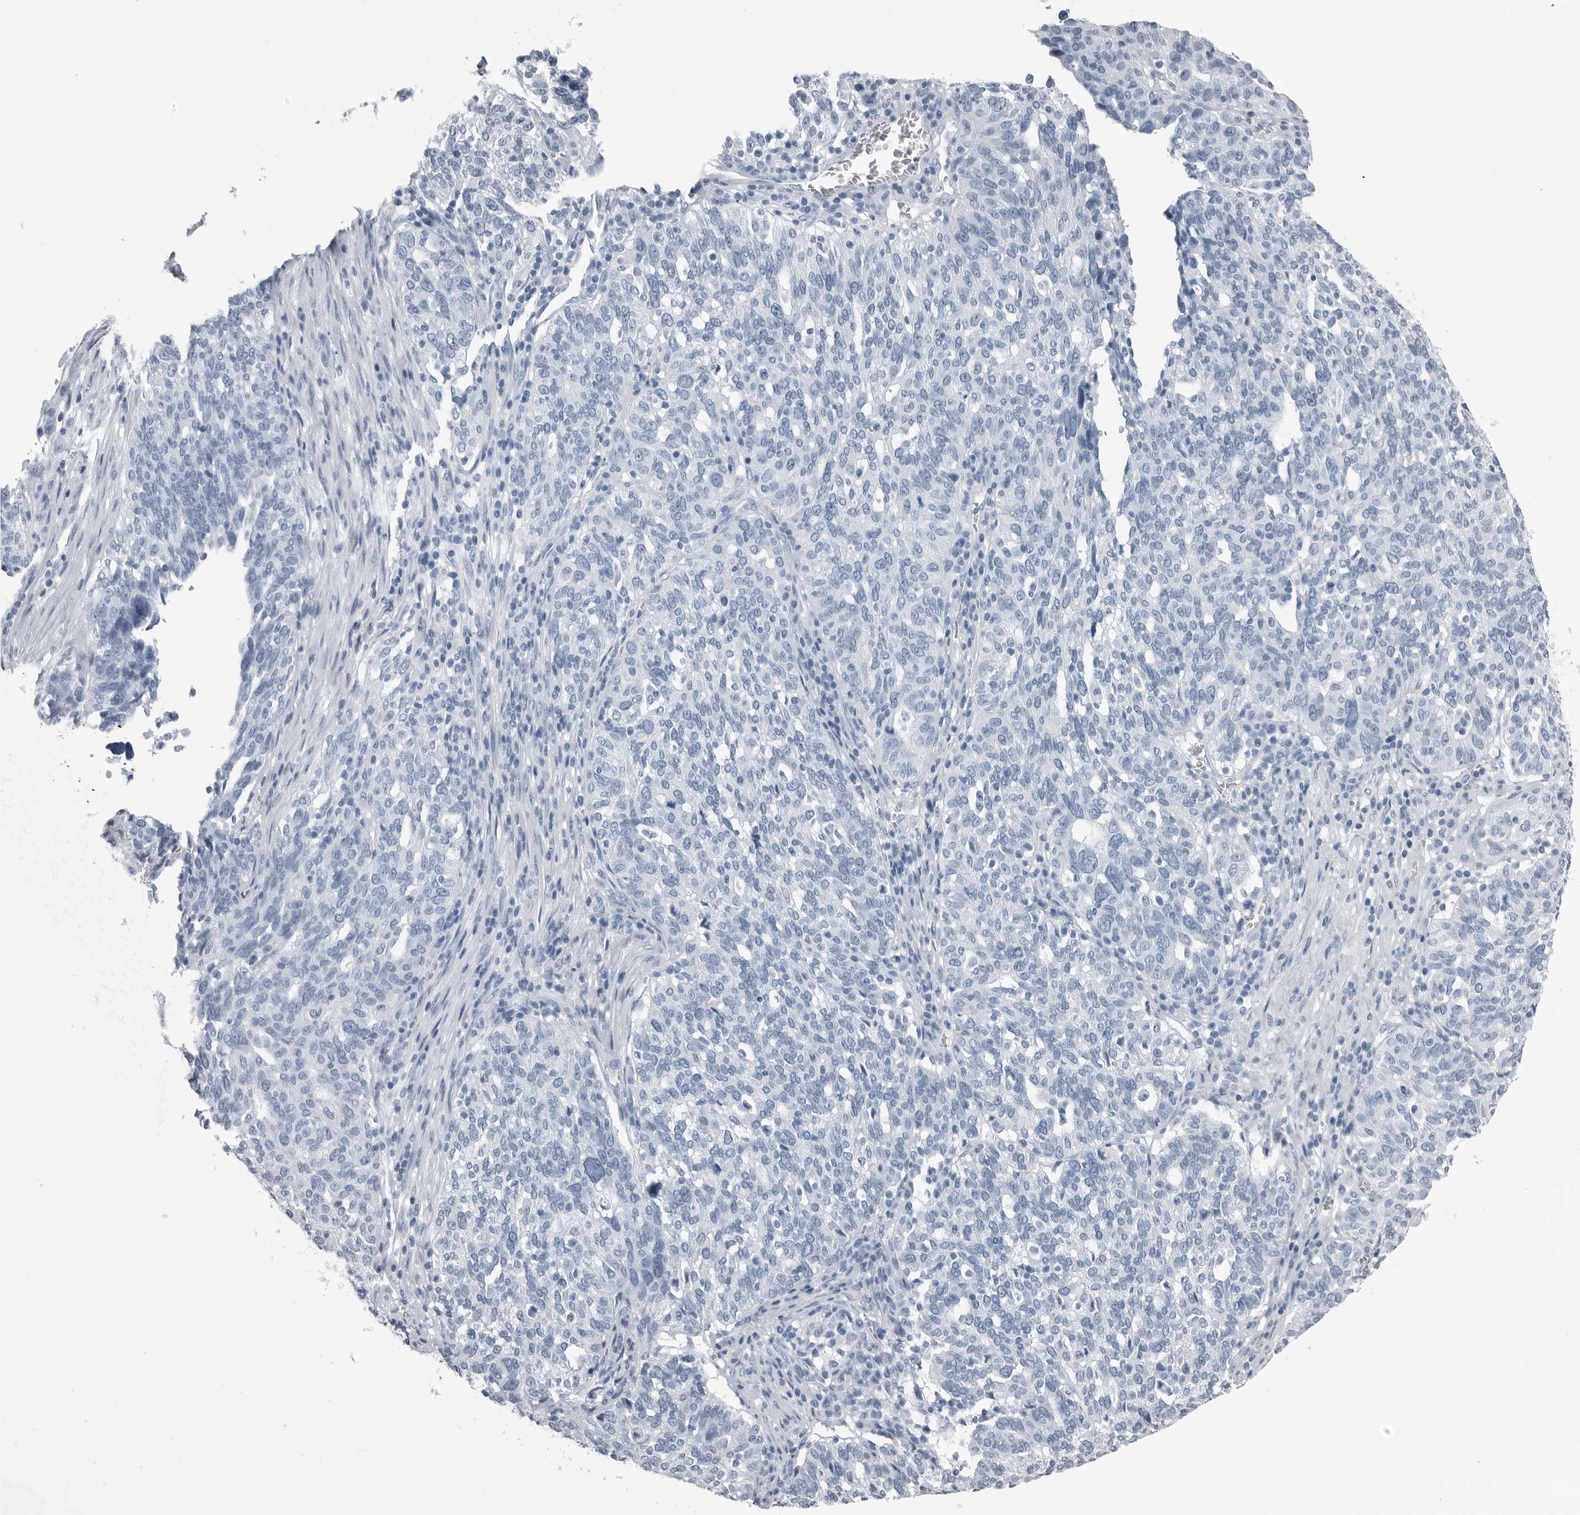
{"staining": {"intensity": "negative", "quantity": "none", "location": "none"}, "tissue": "ovarian cancer", "cell_type": "Tumor cells", "image_type": "cancer", "snomed": [{"axis": "morphology", "description": "Cystadenocarcinoma, serous, NOS"}, {"axis": "topography", "description": "Ovary"}], "caption": "High power microscopy image of an IHC photomicrograph of ovarian cancer, revealing no significant staining in tumor cells. (DAB (3,3'-diaminobenzidine) immunohistochemistry, high magnification).", "gene": "SPINK1", "patient": {"sex": "female", "age": 59}}